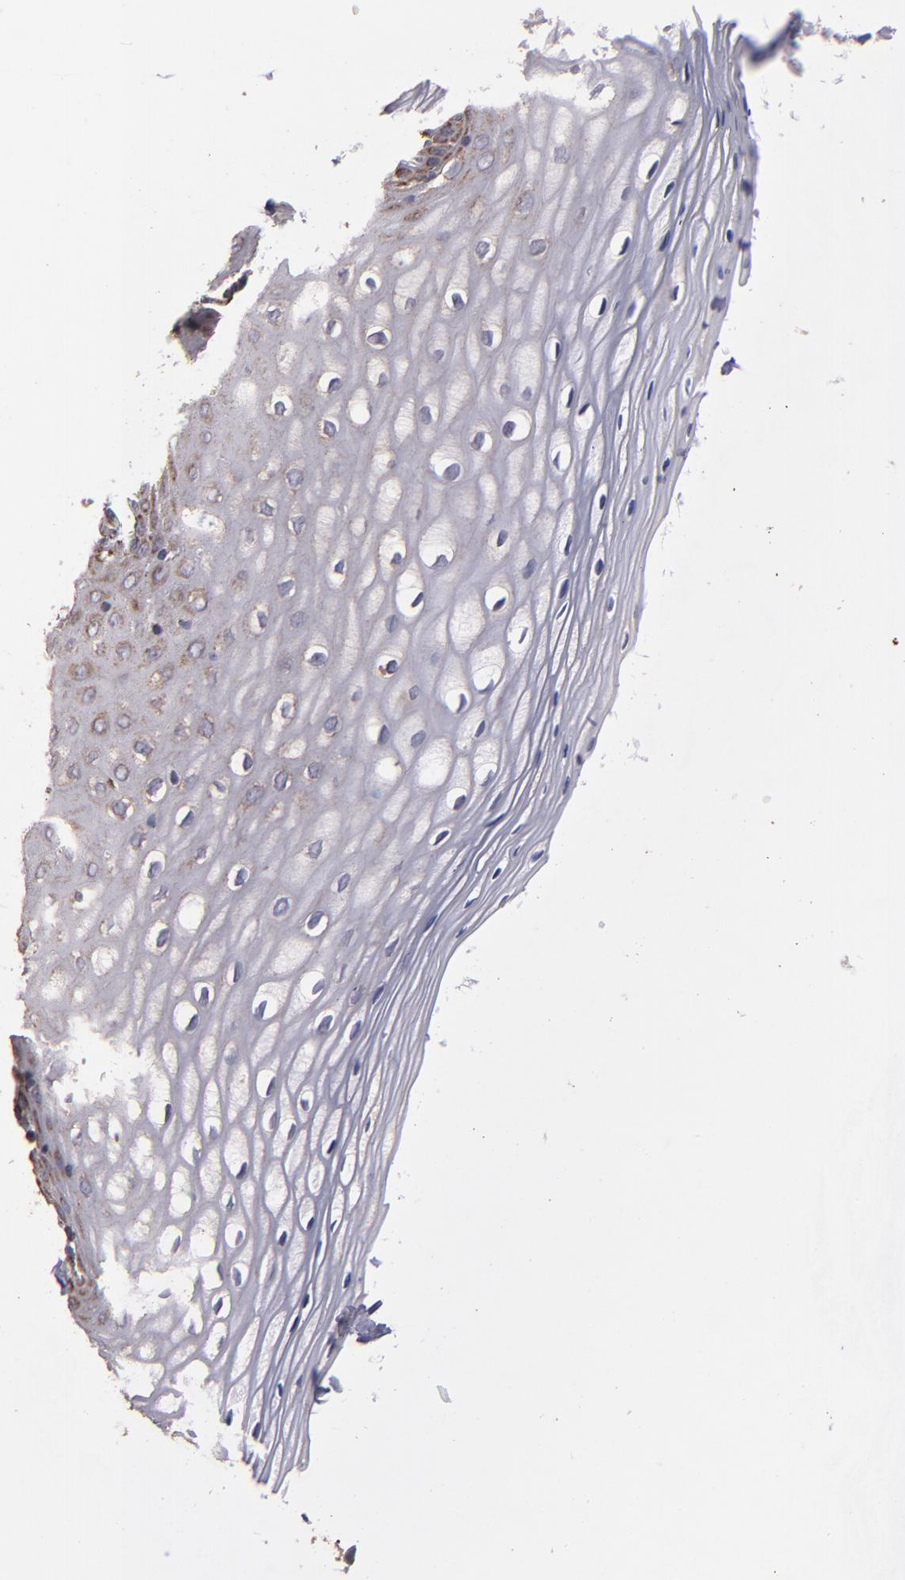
{"staining": {"intensity": "moderate", "quantity": "25%-75%", "location": "cytoplasmic/membranous"}, "tissue": "vagina", "cell_type": "Squamous epithelial cells", "image_type": "normal", "snomed": [{"axis": "morphology", "description": "Normal tissue, NOS"}, {"axis": "topography", "description": "Vagina"}], "caption": "DAB immunohistochemical staining of normal vagina demonstrates moderate cytoplasmic/membranous protein staining in about 25%-75% of squamous epithelial cells.", "gene": "TIMM9", "patient": {"sex": "female", "age": 55}}